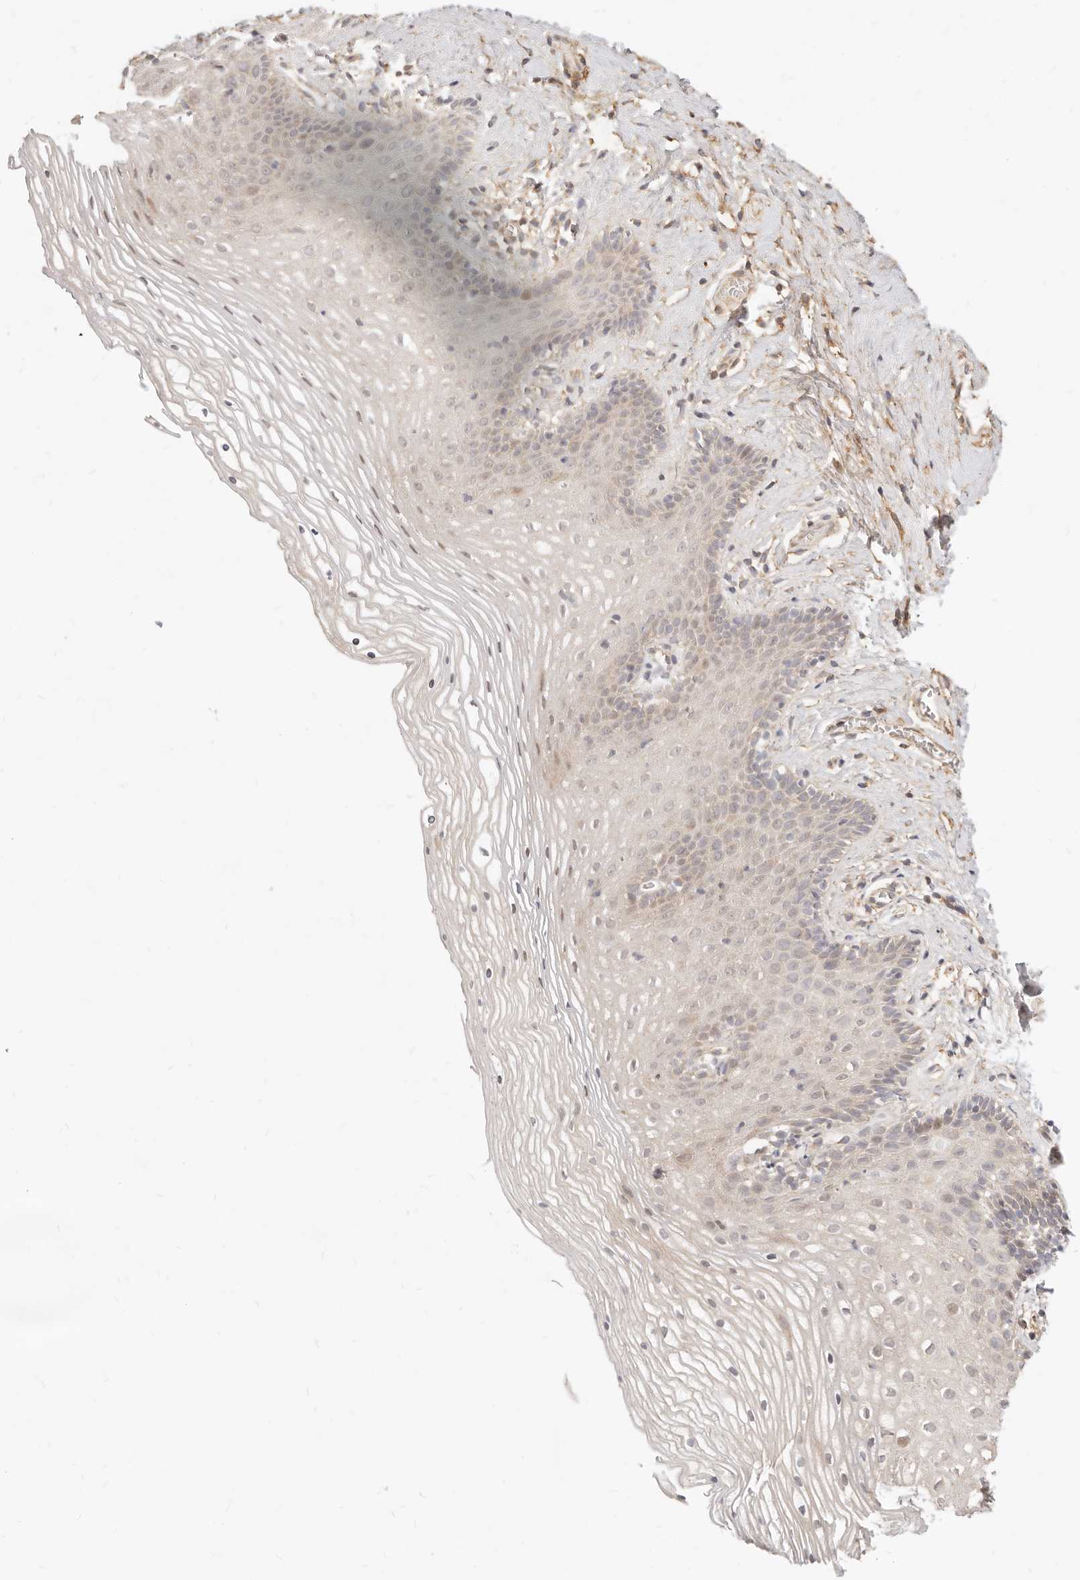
{"staining": {"intensity": "moderate", "quantity": "<25%", "location": "cytoplasmic/membranous,nuclear"}, "tissue": "vagina", "cell_type": "Squamous epithelial cells", "image_type": "normal", "snomed": [{"axis": "morphology", "description": "Normal tissue, NOS"}, {"axis": "topography", "description": "Vagina"}], "caption": "Brown immunohistochemical staining in unremarkable human vagina demonstrates moderate cytoplasmic/membranous,nuclear staining in approximately <25% of squamous epithelial cells. (DAB (3,3'-diaminobenzidine) = brown stain, brightfield microscopy at high magnification).", "gene": "UBXN10", "patient": {"sex": "female", "age": 32}}